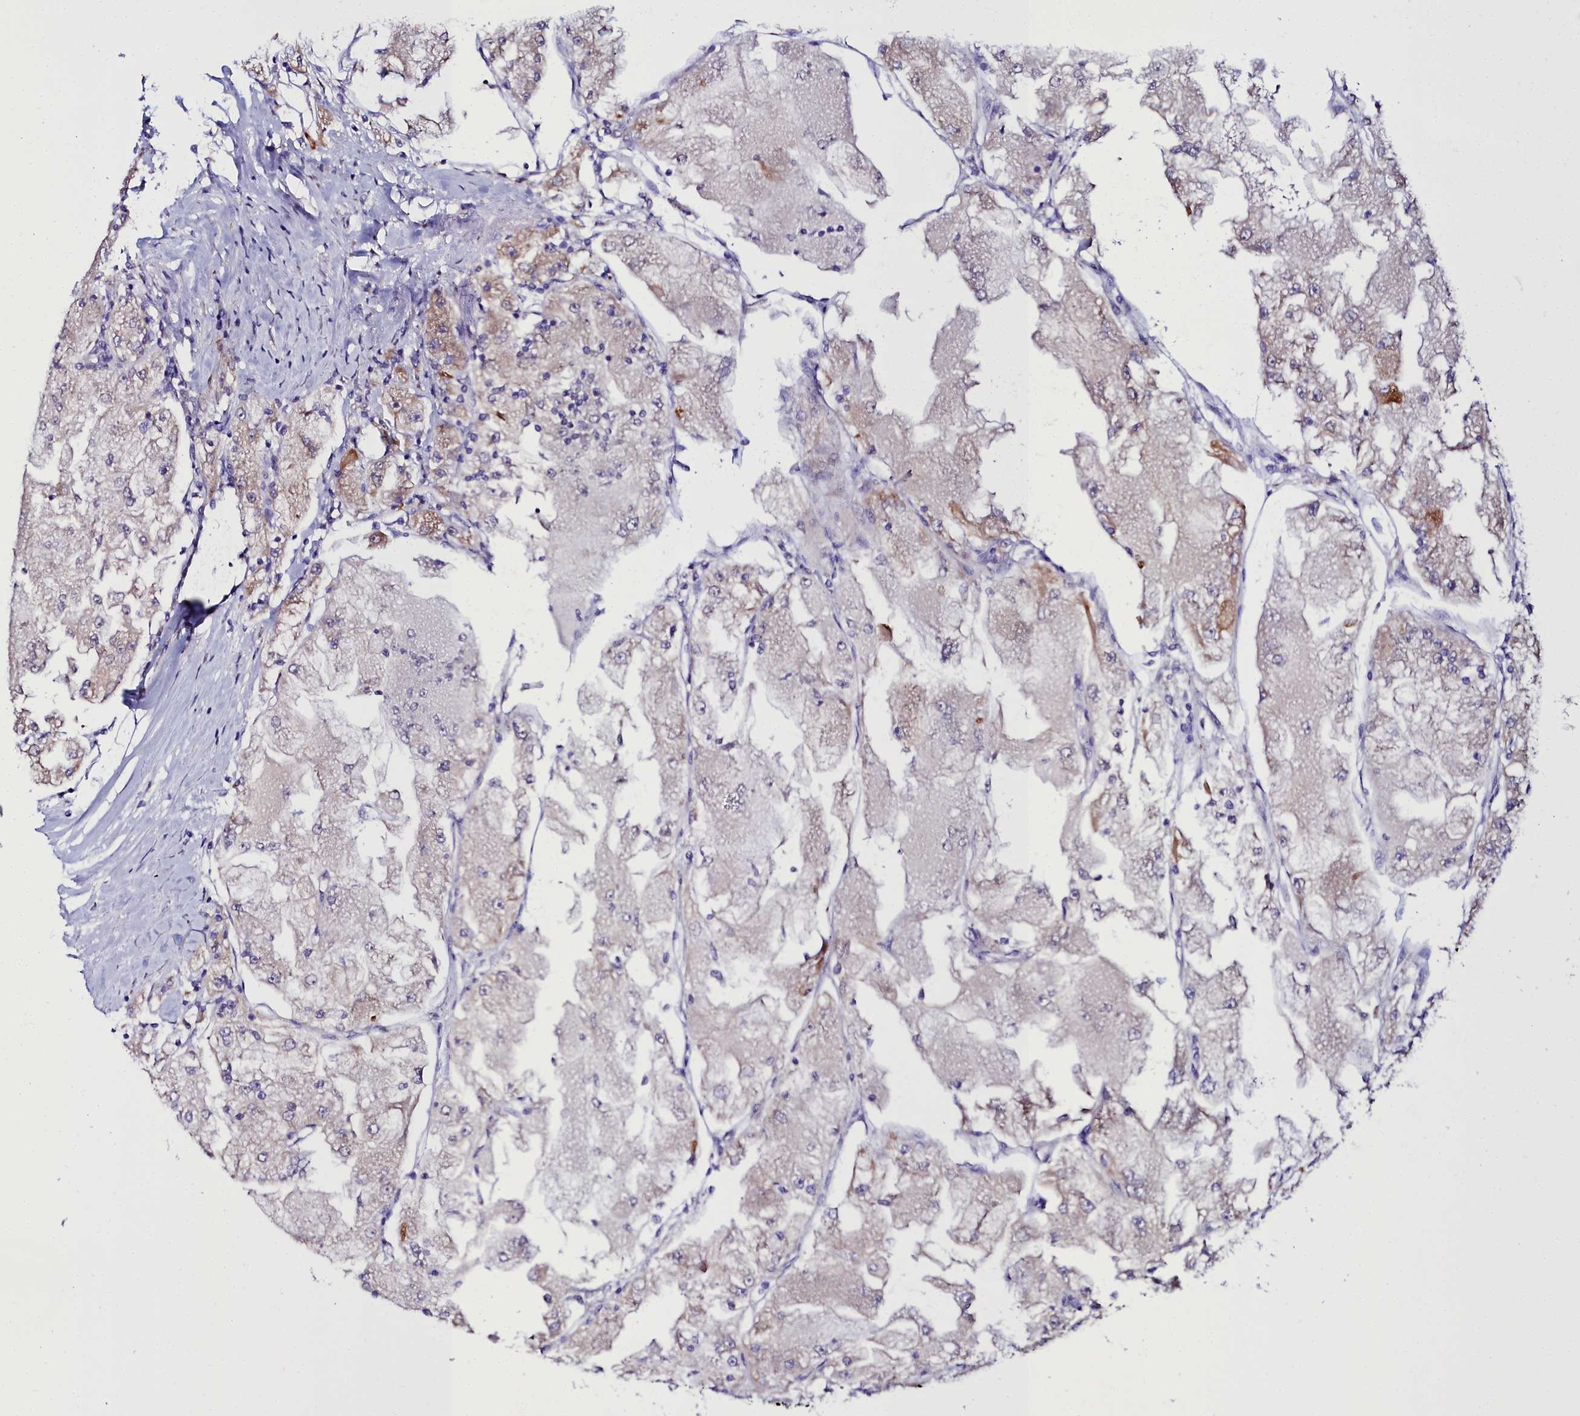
{"staining": {"intensity": "moderate", "quantity": "<25%", "location": "cytoplasmic/membranous"}, "tissue": "renal cancer", "cell_type": "Tumor cells", "image_type": "cancer", "snomed": [{"axis": "morphology", "description": "Adenocarcinoma, NOS"}, {"axis": "topography", "description": "Kidney"}], "caption": "Immunohistochemical staining of human adenocarcinoma (renal) displays moderate cytoplasmic/membranous protein positivity in approximately <25% of tumor cells. (brown staining indicates protein expression, while blue staining denotes nuclei).", "gene": "ELAPOR2", "patient": {"sex": "female", "age": 72}}